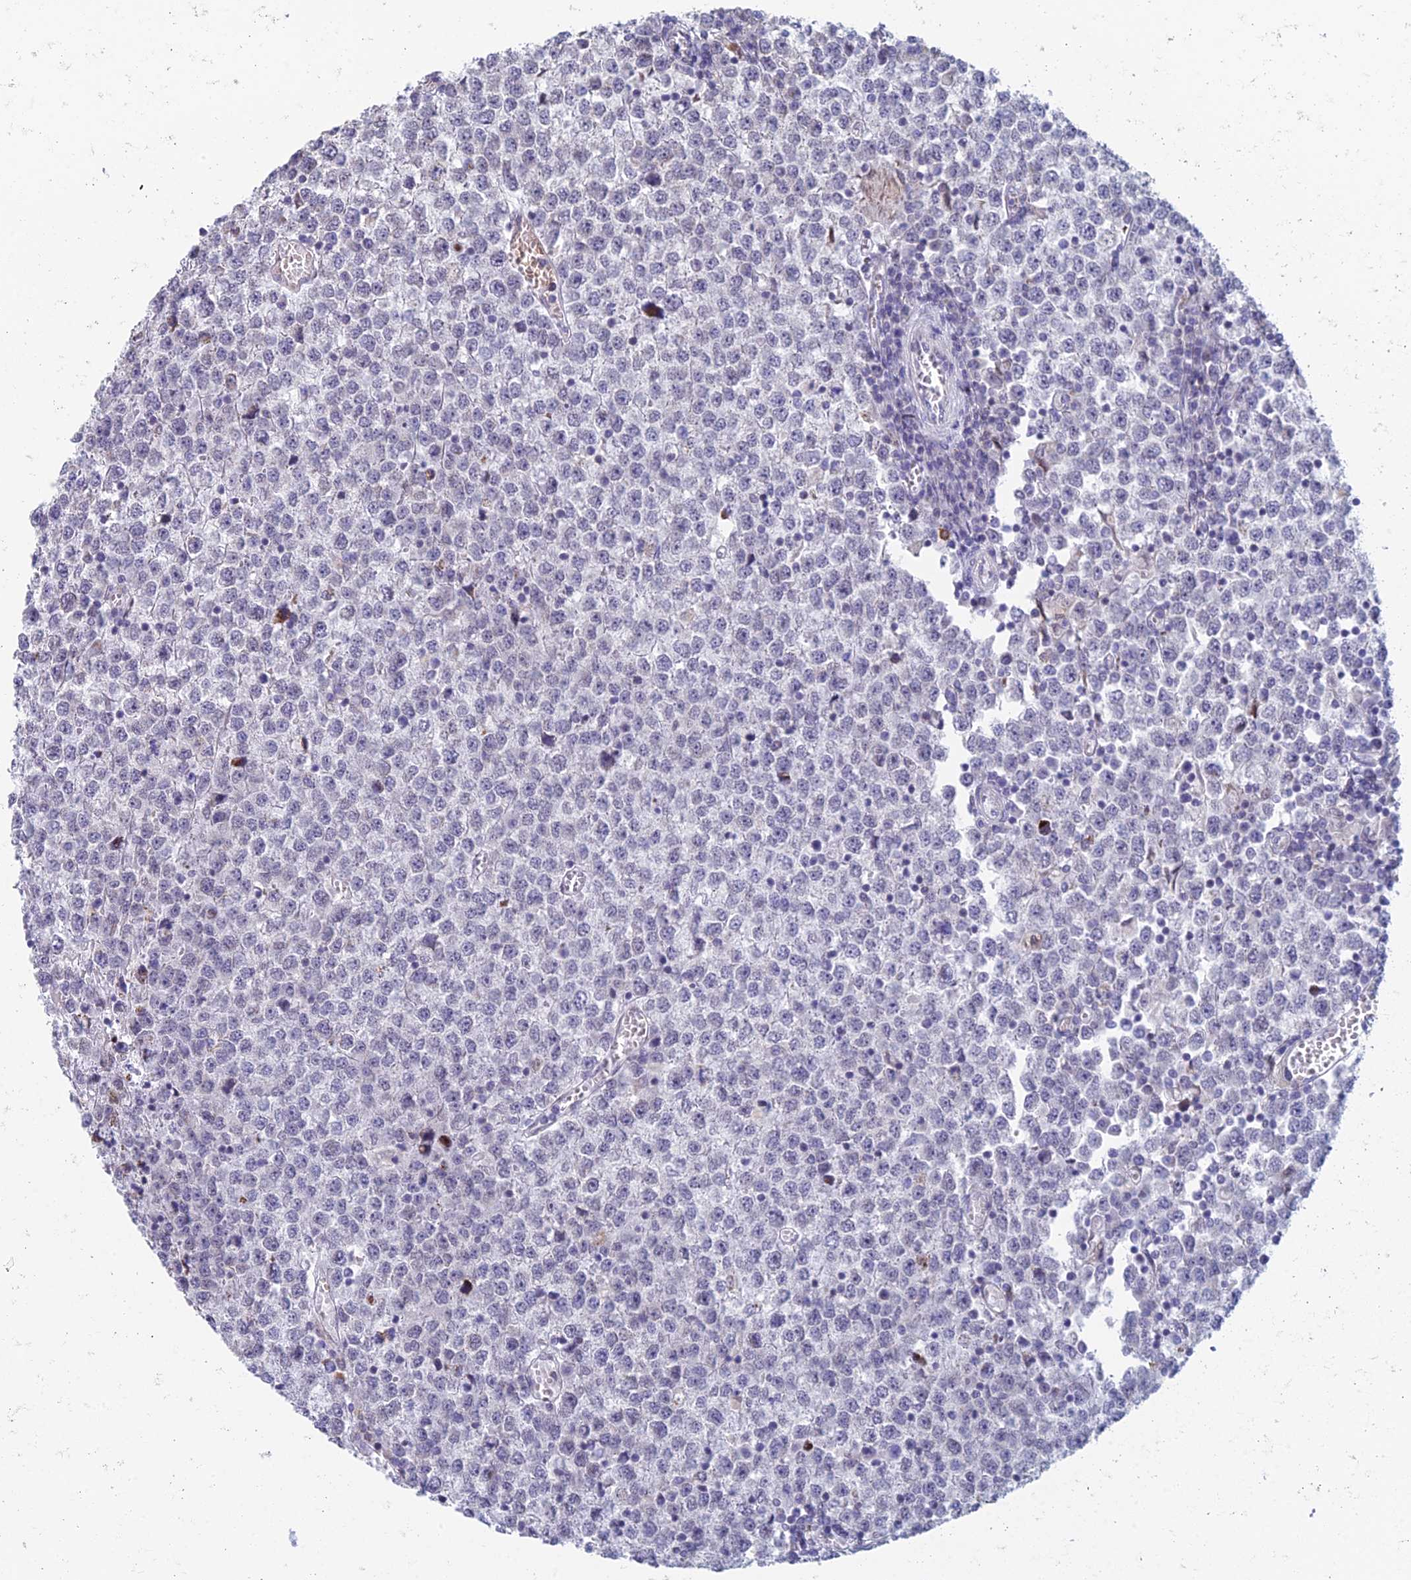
{"staining": {"intensity": "negative", "quantity": "none", "location": "none"}, "tissue": "testis cancer", "cell_type": "Tumor cells", "image_type": "cancer", "snomed": [{"axis": "morphology", "description": "Seminoma, NOS"}, {"axis": "topography", "description": "Testis"}], "caption": "Image shows no protein positivity in tumor cells of seminoma (testis) tissue. (DAB immunohistochemistry visualized using brightfield microscopy, high magnification).", "gene": "REXO5", "patient": {"sex": "male", "age": 65}}